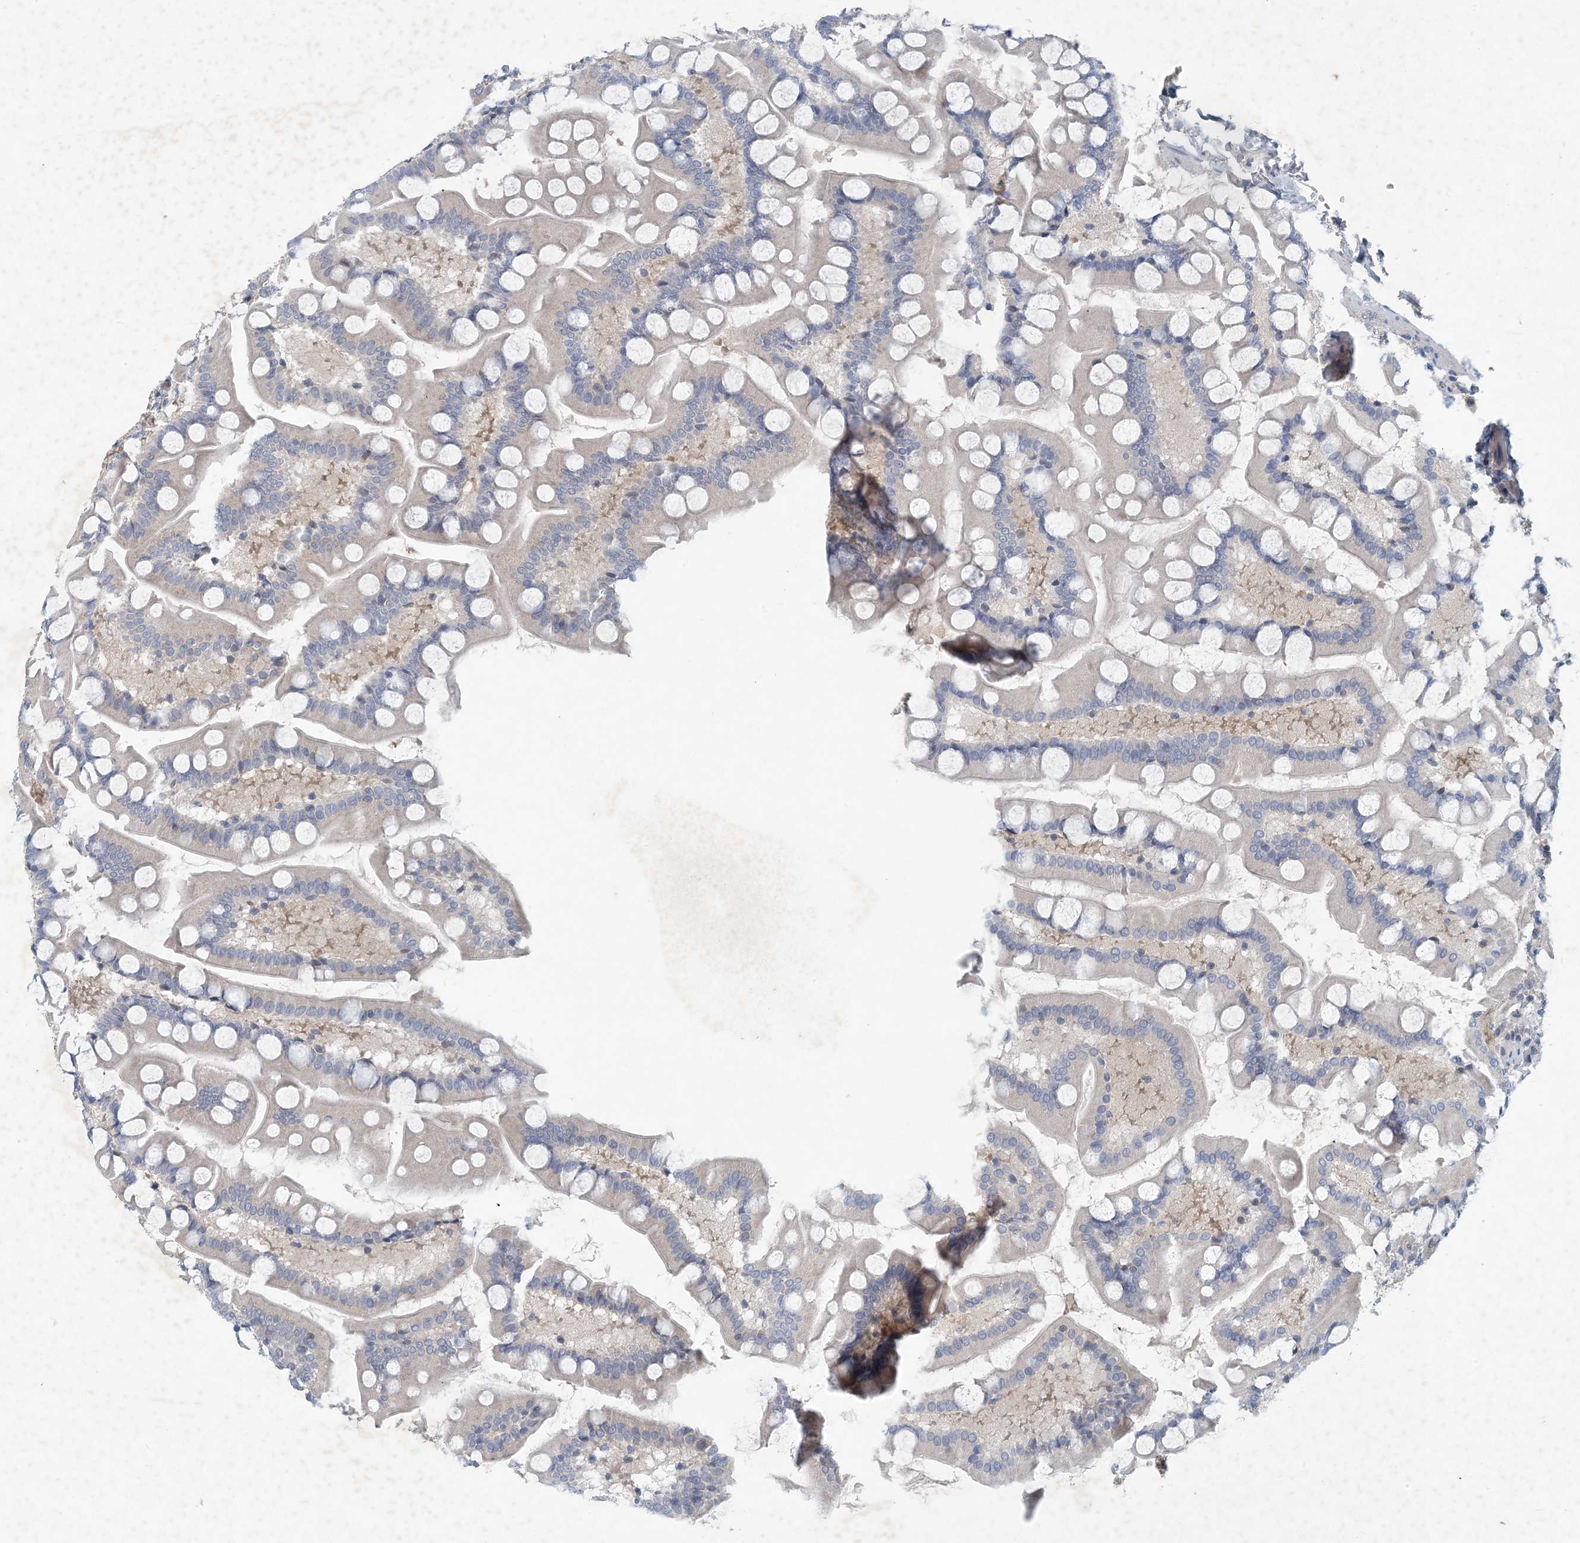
{"staining": {"intensity": "weak", "quantity": "25%-75%", "location": "cytoplasmic/membranous"}, "tissue": "small intestine", "cell_type": "Glandular cells", "image_type": "normal", "snomed": [{"axis": "morphology", "description": "Normal tissue, NOS"}, {"axis": "topography", "description": "Small intestine"}], "caption": "IHC staining of benign small intestine, which shows low levels of weak cytoplasmic/membranous positivity in approximately 25%-75% of glandular cells indicating weak cytoplasmic/membranous protein expression. The staining was performed using DAB (brown) for protein detection and nuclei were counterstained in hematoxylin (blue).", "gene": "HIKESHI", "patient": {"sex": "male", "age": 41}}